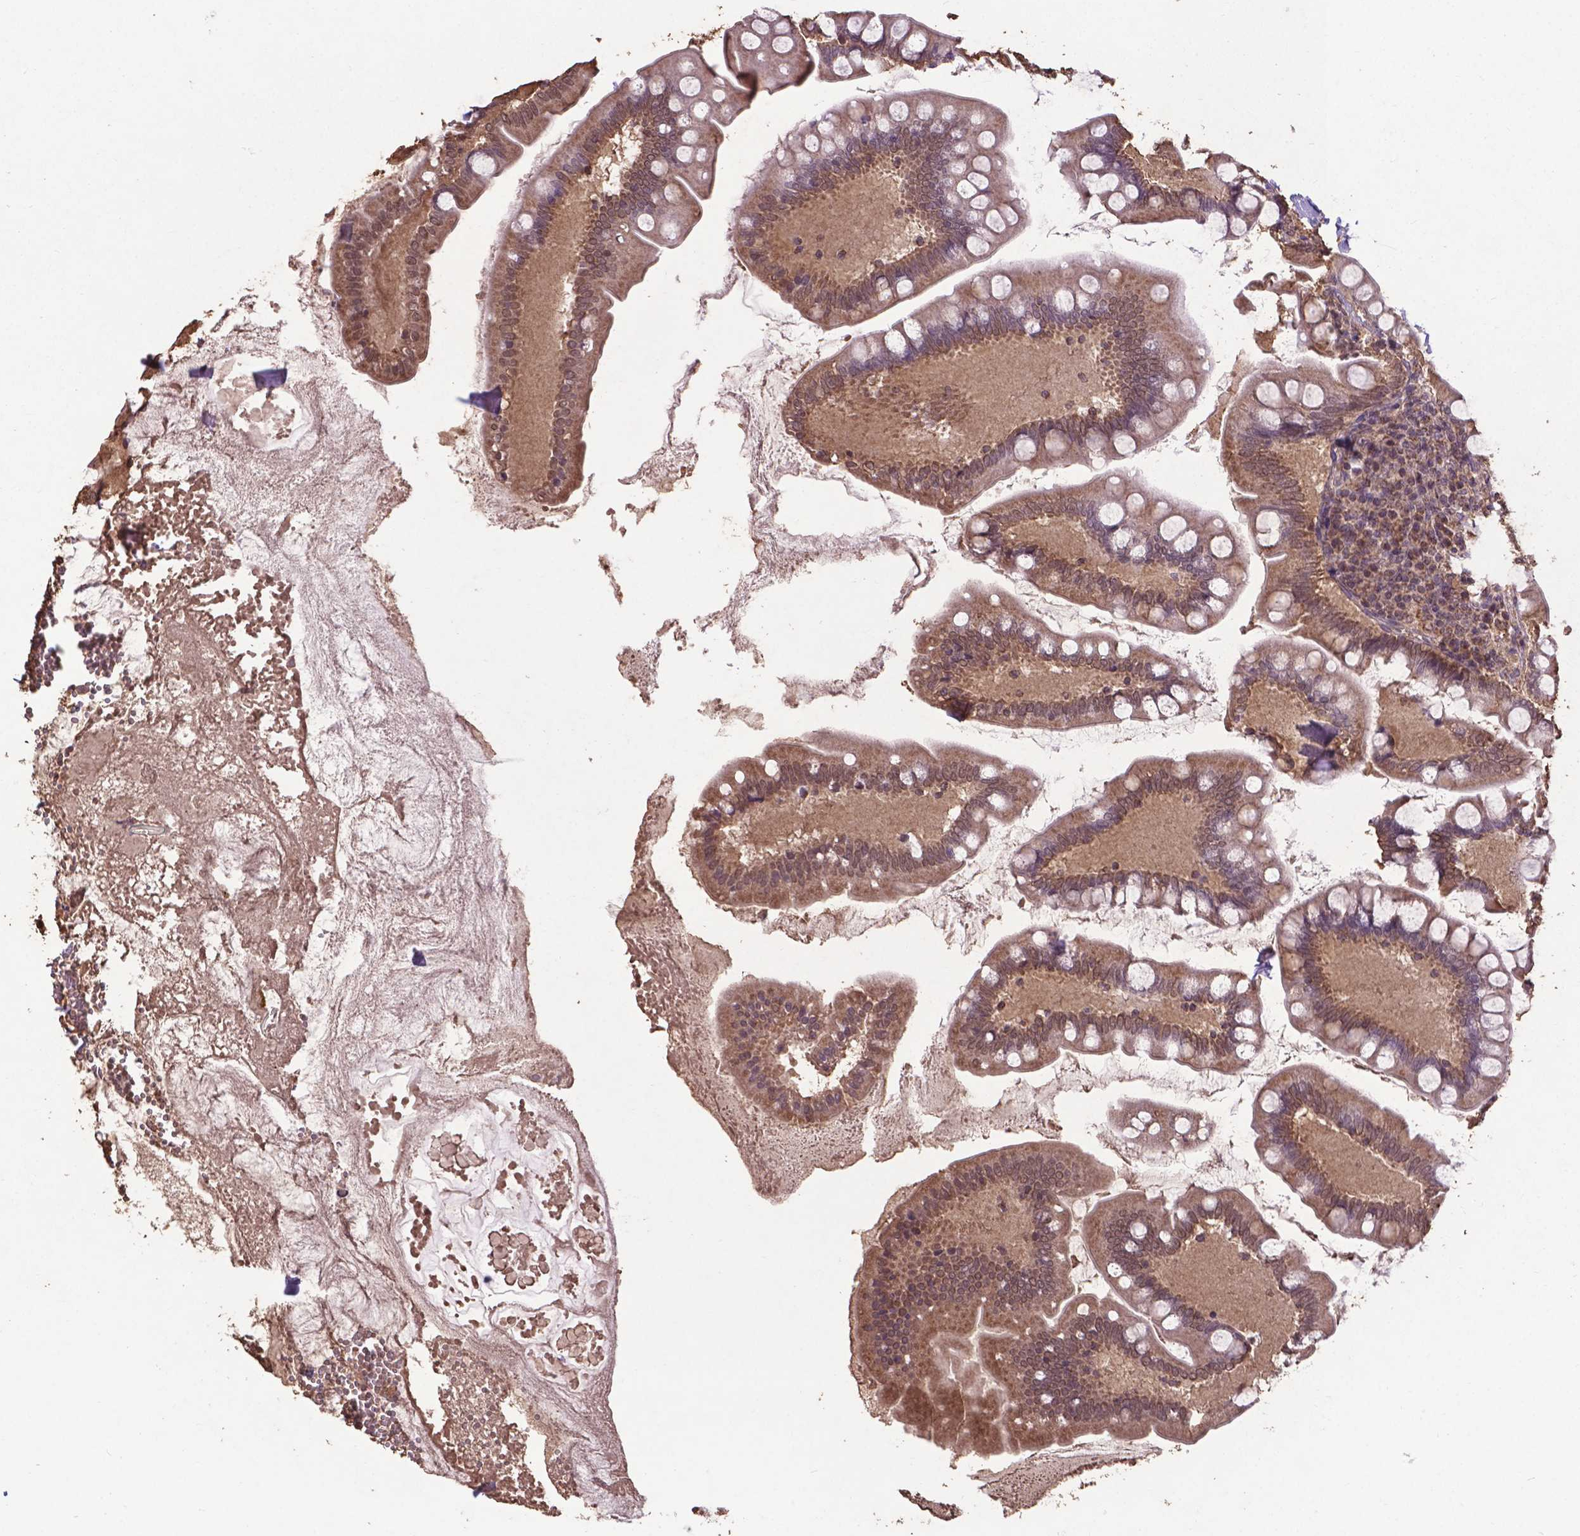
{"staining": {"intensity": "moderate", "quantity": ">75%", "location": "cytoplasmic/membranous"}, "tissue": "small intestine", "cell_type": "Glandular cells", "image_type": "normal", "snomed": [{"axis": "morphology", "description": "Normal tissue, NOS"}, {"axis": "topography", "description": "Small intestine"}], "caption": "IHC (DAB (3,3'-diaminobenzidine)) staining of unremarkable small intestine reveals moderate cytoplasmic/membranous protein positivity in about >75% of glandular cells.", "gene": "DCAF1", "patient": {"sex": "female", "age": 56}}